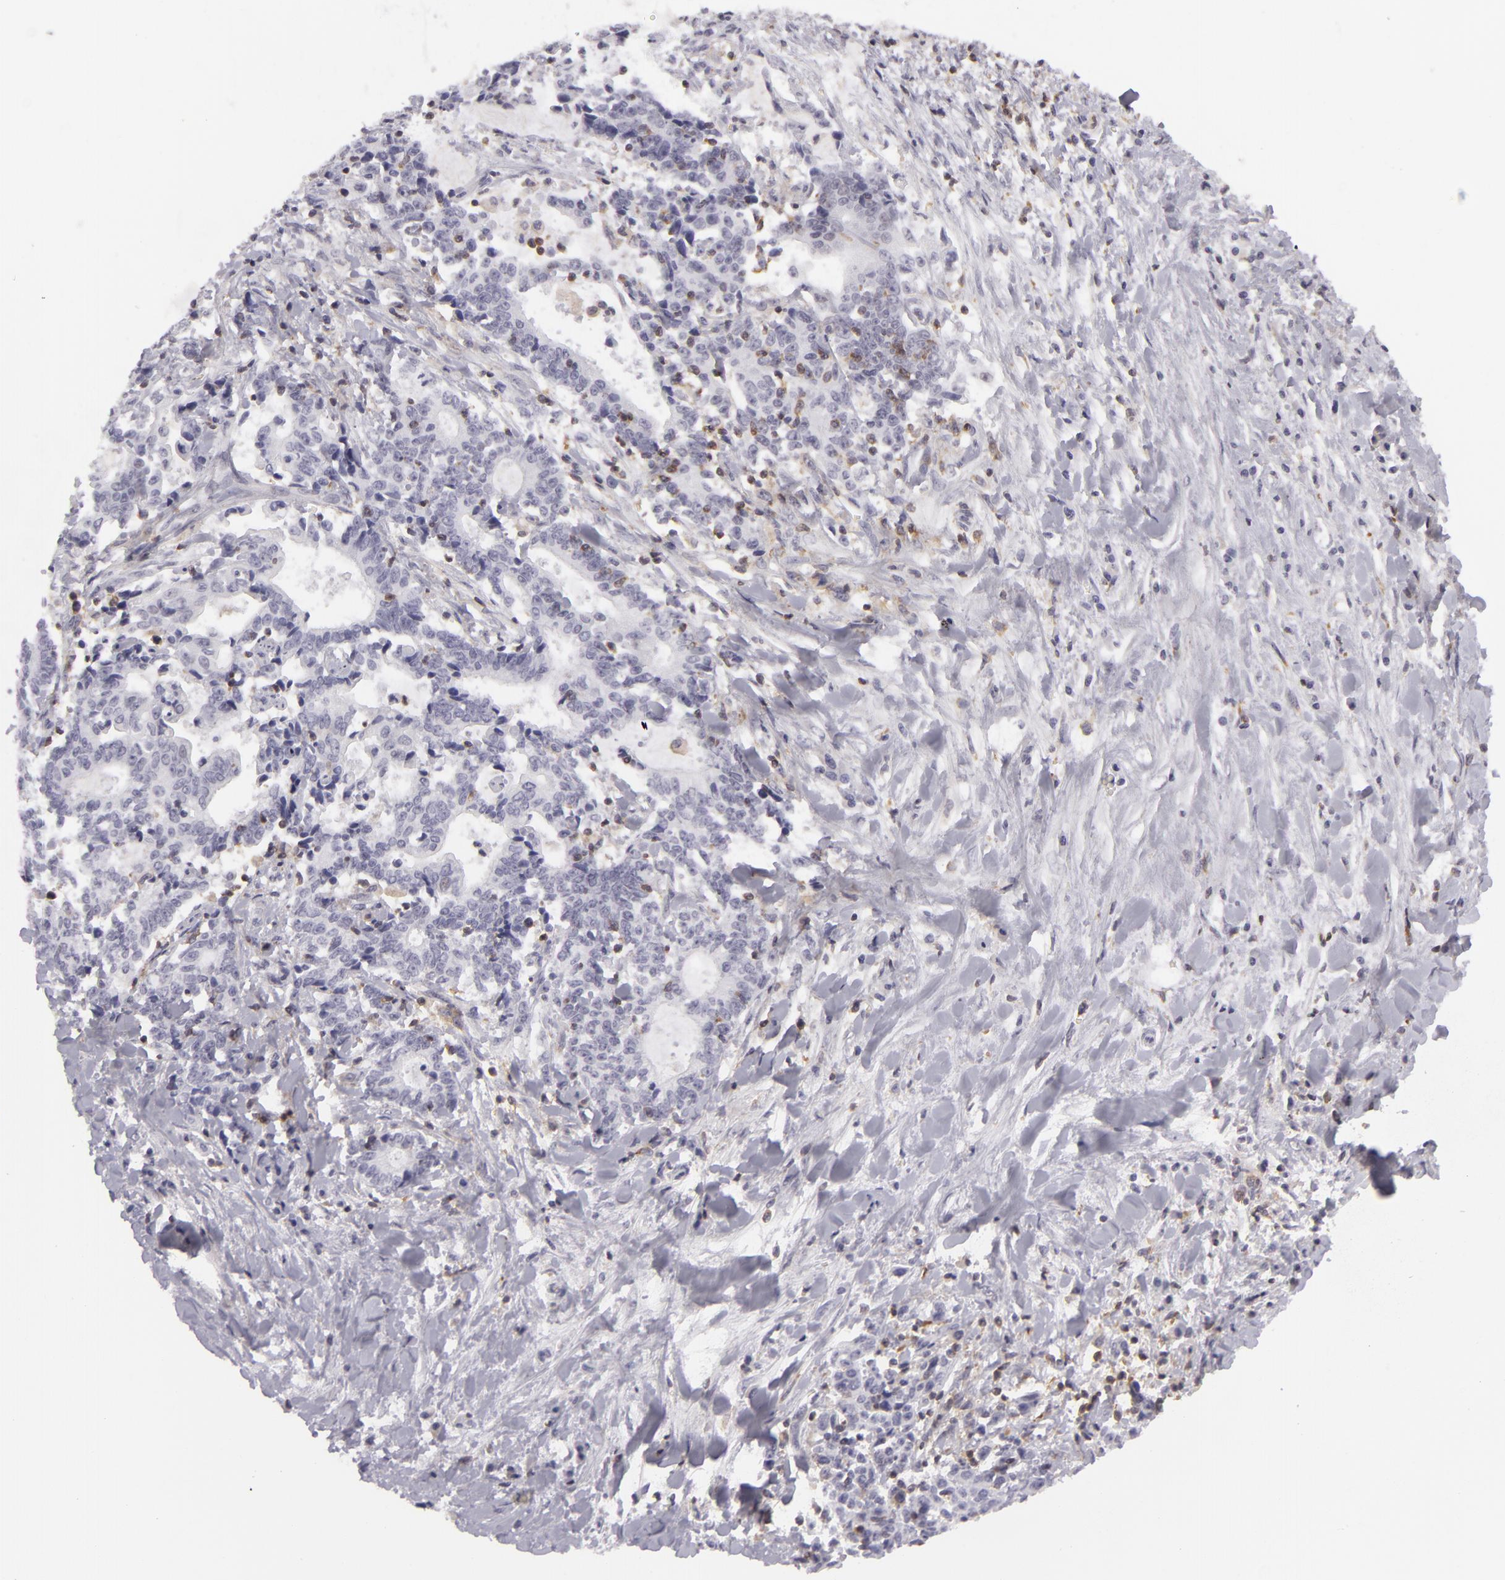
{"staining": {"intensity": "negative", "quantity": "none", "location": "none"}, "tissue": "liver cancer", "cell_type": "Tumor cells", "image_type": "cancer", "snomed": [{"axis": "morphology", "description": "Cholangiocarcinoma"}, {"axis": "topography", "description": "Liver"}], "caption": "This photomicrograph is of liver cholangiocarcinoma stained with immunohistochemistry to label a protein in brown with the nuclei are counter-stained blue. There is no positivity in tumor cells.", "gene": "KCNAB2", "patient": {"sex": "male", "age": 57}}